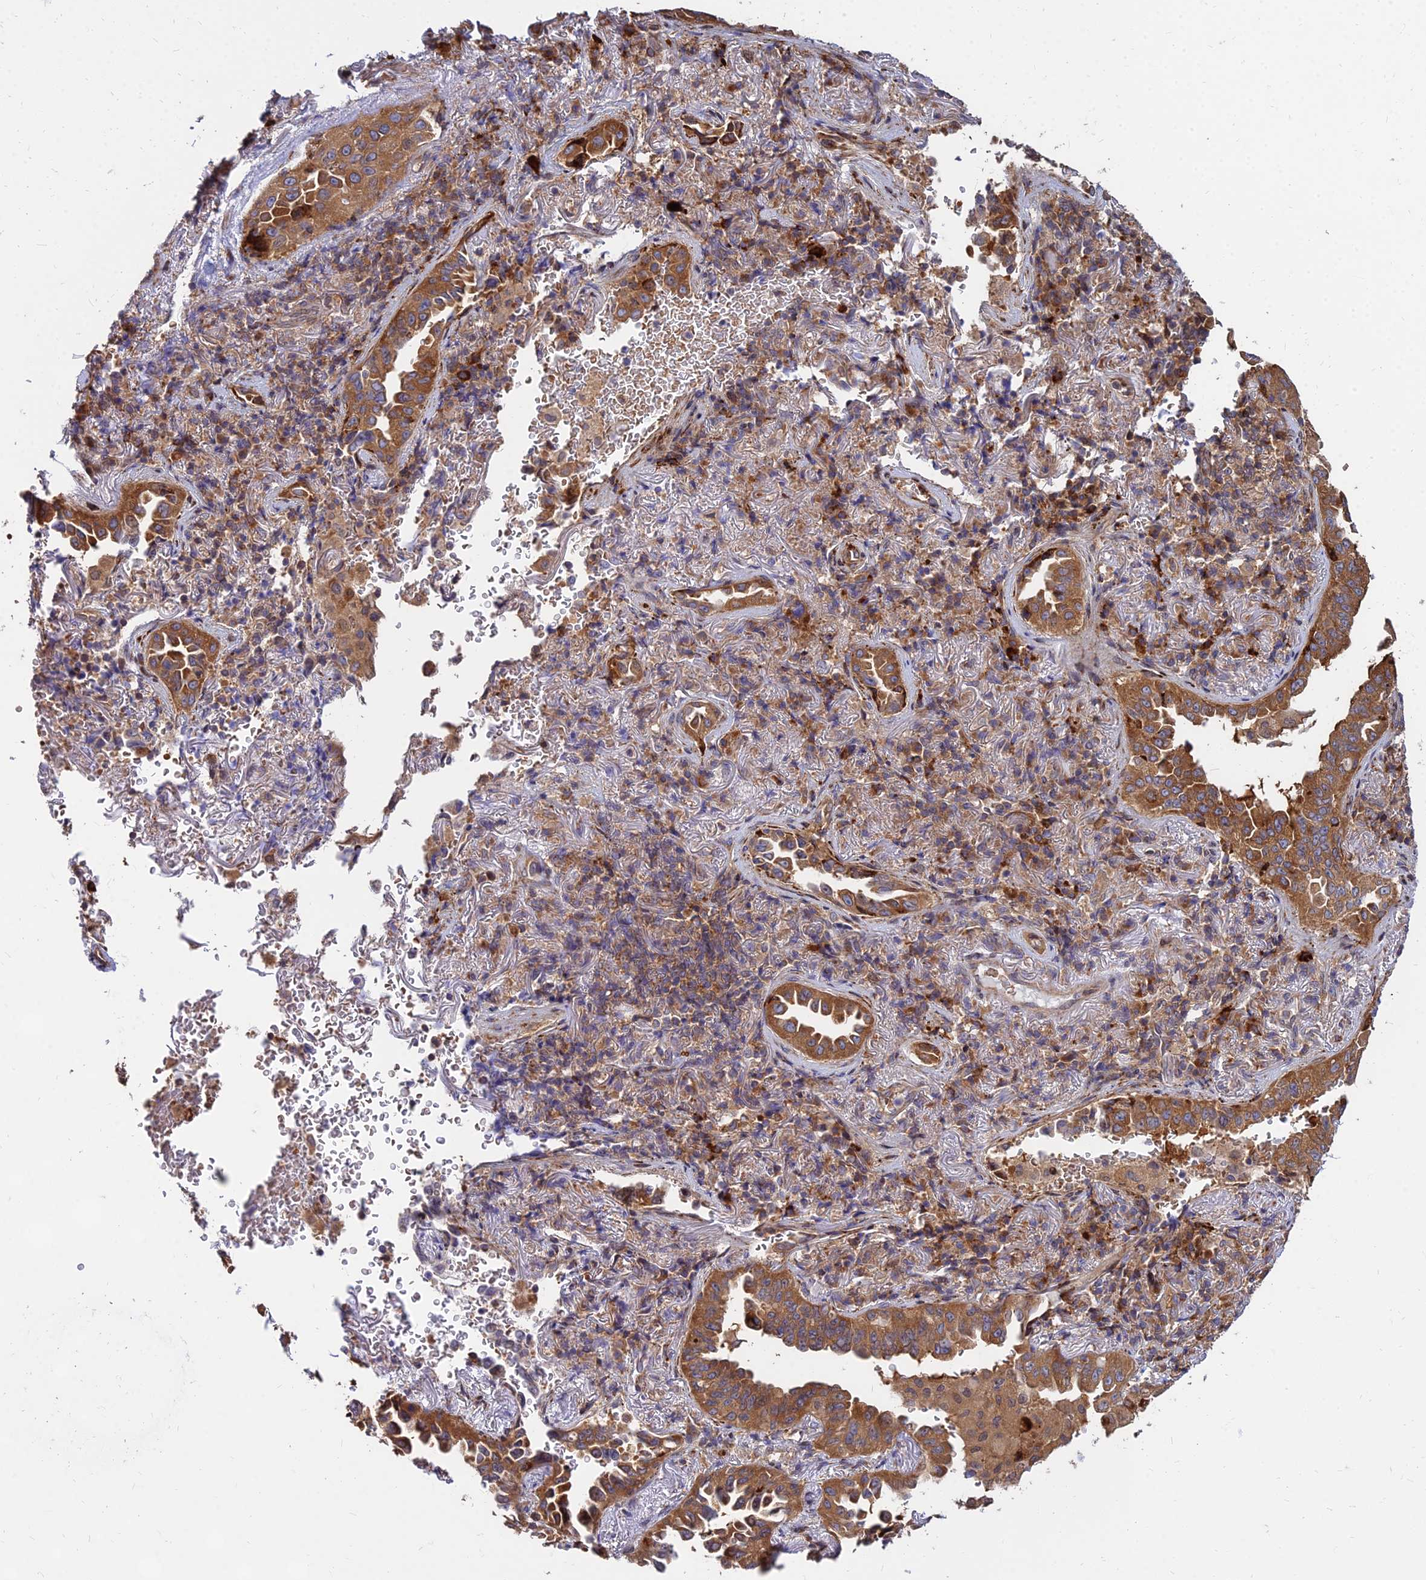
{"staining": {"intensity": "moderate", "quantity": ">75%", "location": "cytoplasmic/membranous"}, "tissue": "lung cancer", "cell_type": "Tumor cells", "image_type": "cancer", "snomed": [{"axis": "morphology", "description": "Adenocarcinoma, NOS"}, {"axis": "topography", "description": "Lung"}], "caption": "Protein expression analysis of human adenocarcinoma (lung) reveals moderate cytoplasmic/membranous positivity in about >75% of tumor cells. (DAB = brown stain, brightfield microscopy at high magnification).", "gene": "CCT6B", "patient": {"sex": "female", "age": 69}}